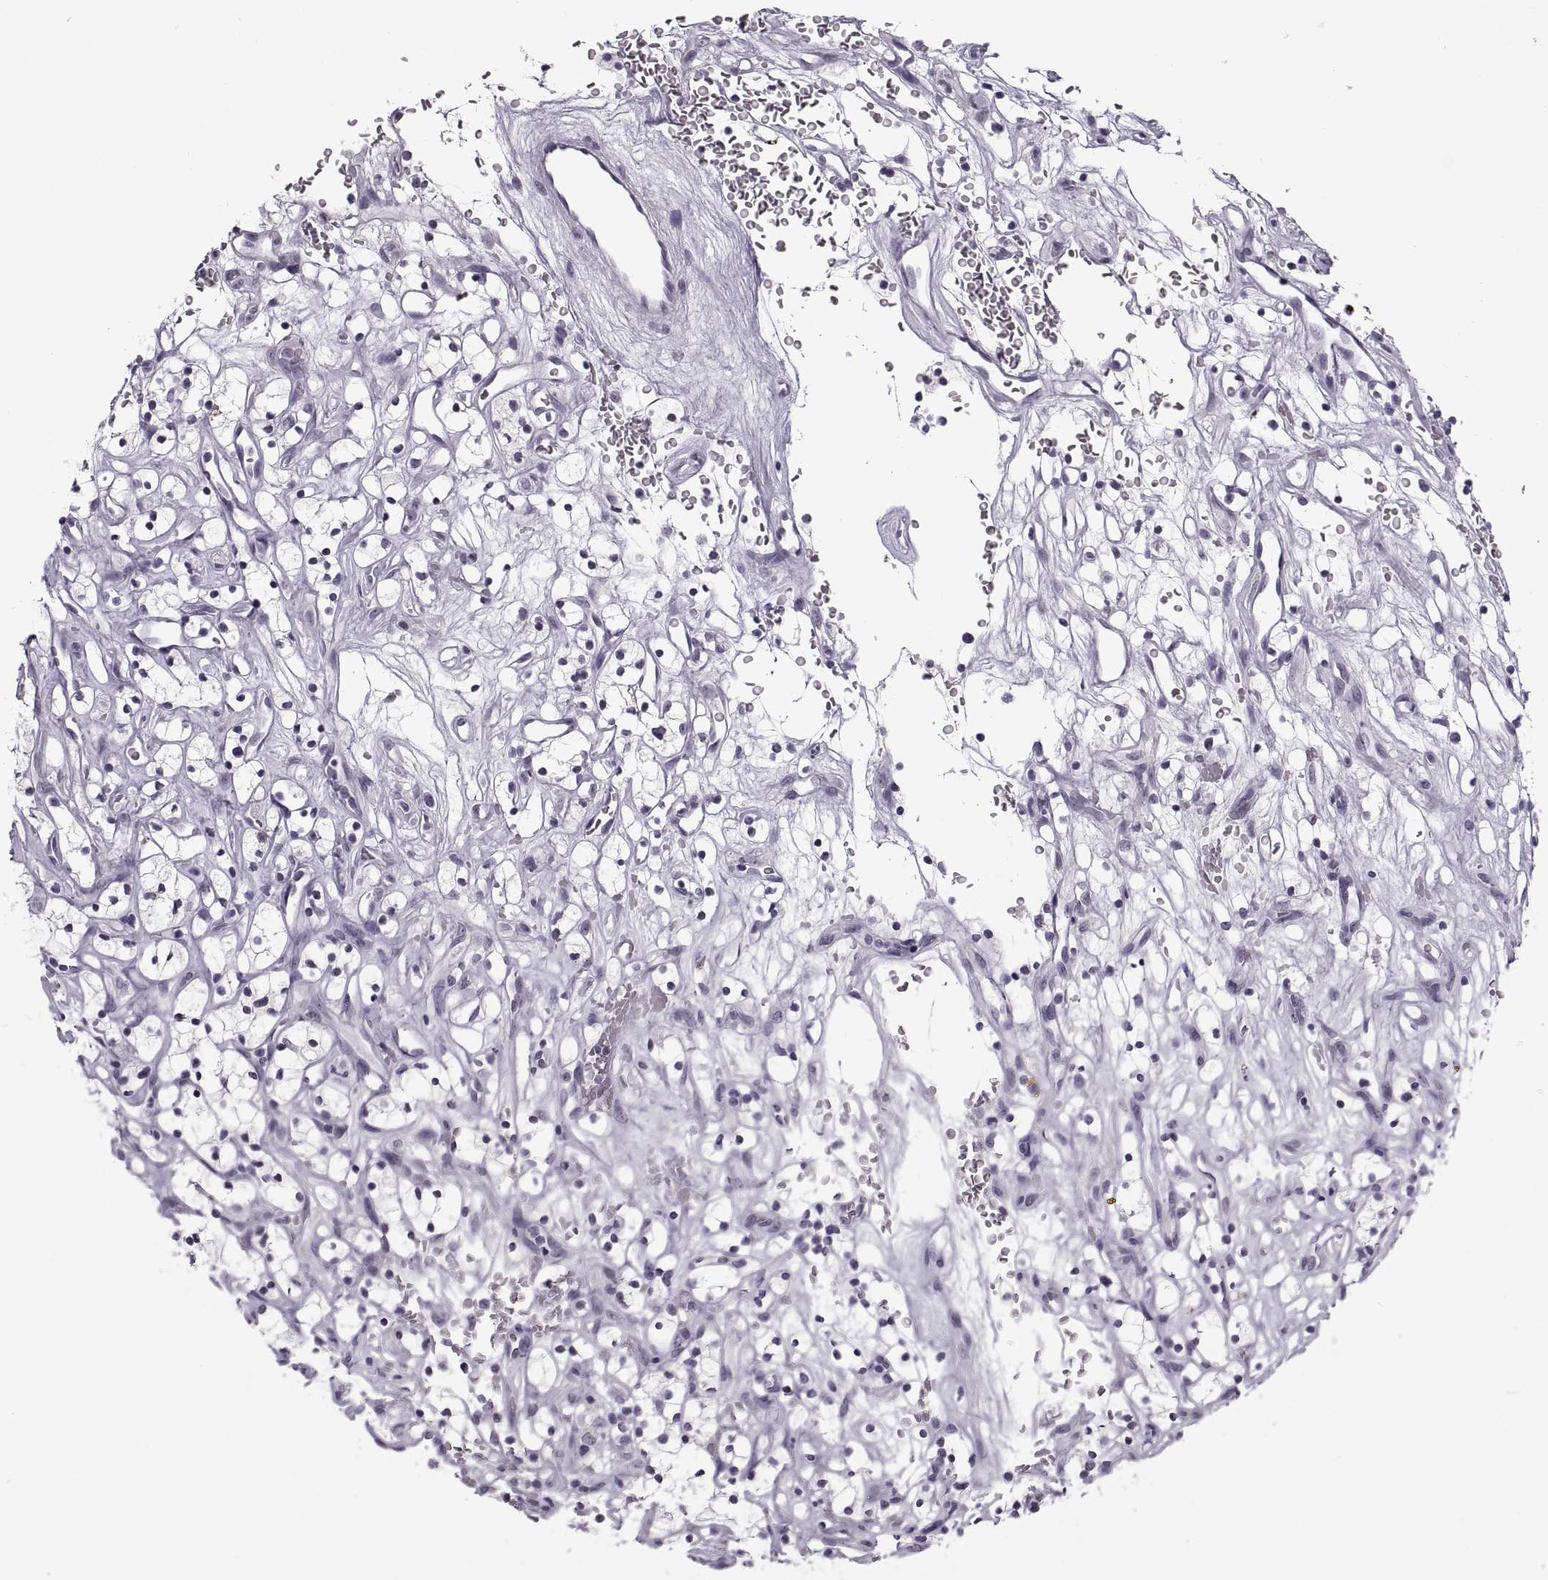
{"staining": {"intensity": "negative", "quantity": "none", "location": "none"}, "tissue": "renal cancer", "cell_type": "Tumor cells", "image_type": "cancer", "snomed": [{"axis": "morphology", "description": "Adenocarcinoma, NOS"}, {"axis": "topography", "description": "Kidney"}], "caption": "Renal cancer stained for a protein using immunohistochemistry (IHC) shows no staining tumor cells.", "gene": "TBC1D3G", "patient": {"sex": "female", "age": 64}}